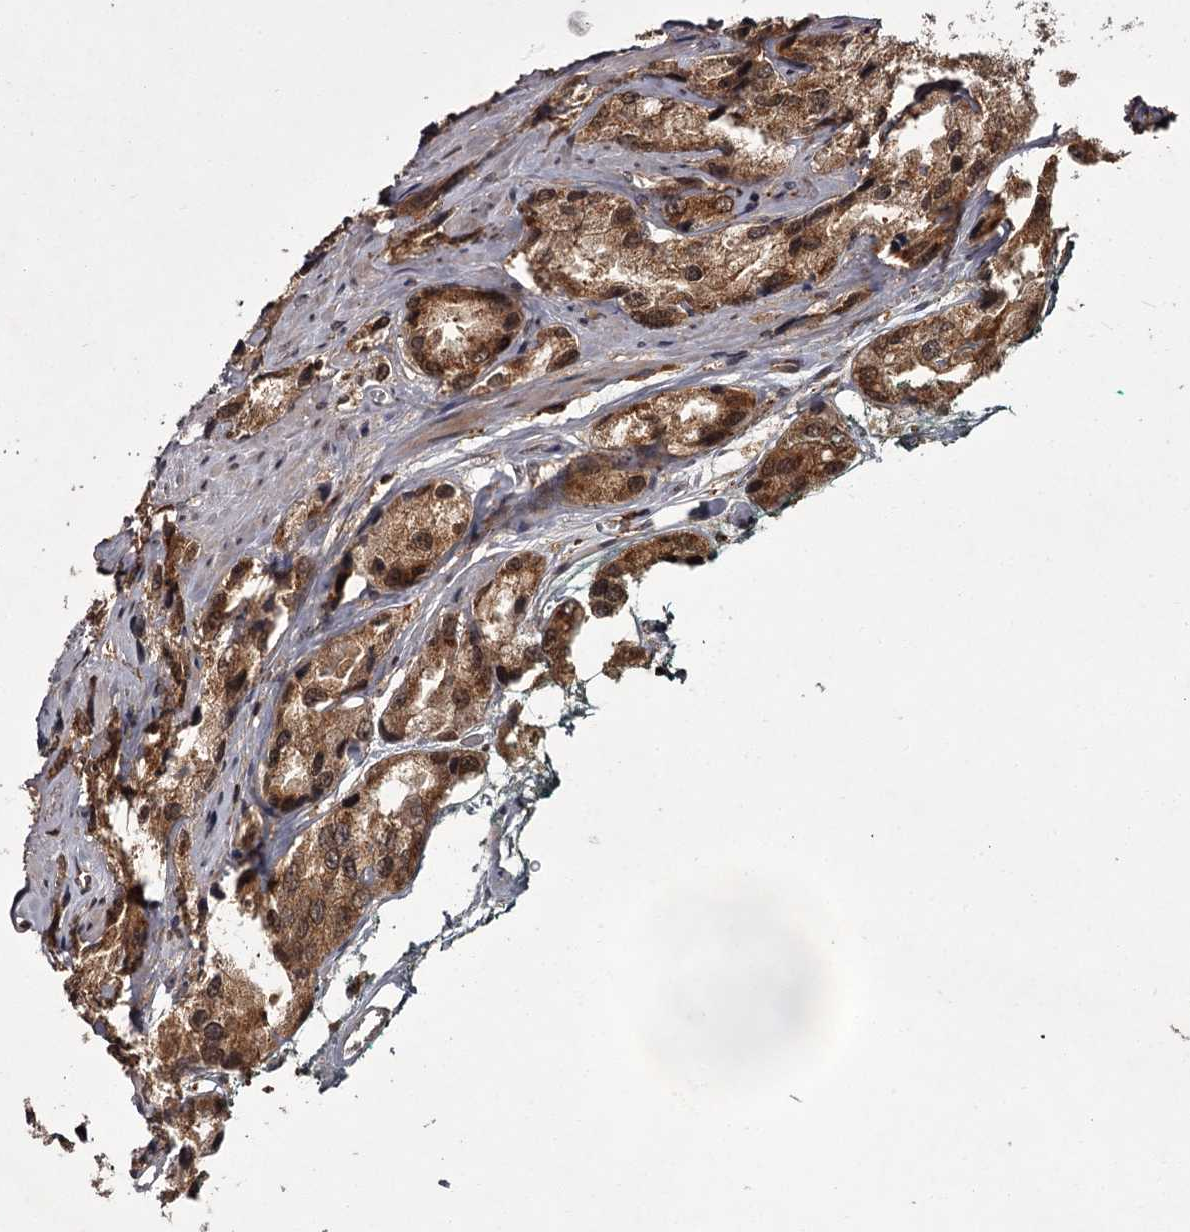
{"staining": {"intensity": "moderate", "quantity": ">75%", "location": "cytoplasmic/membranous,nuclear"}, "tissue": "prostate cancer", "cell_type": "Tumor cells", "image_type": "cancer", "snomed": [{"axis": "morphology", "description": "Adenocarcinoma, High grade"}, {"axis": "topography", "description": "Prostate"}], "caption": "A brown stain labels moderate cytoplasmic/membranous and nuclear staining of a protein in prostate cancer tumor cells.", "gene": "TBC1D23", "patient": {"sex": "male", "age": 66}}